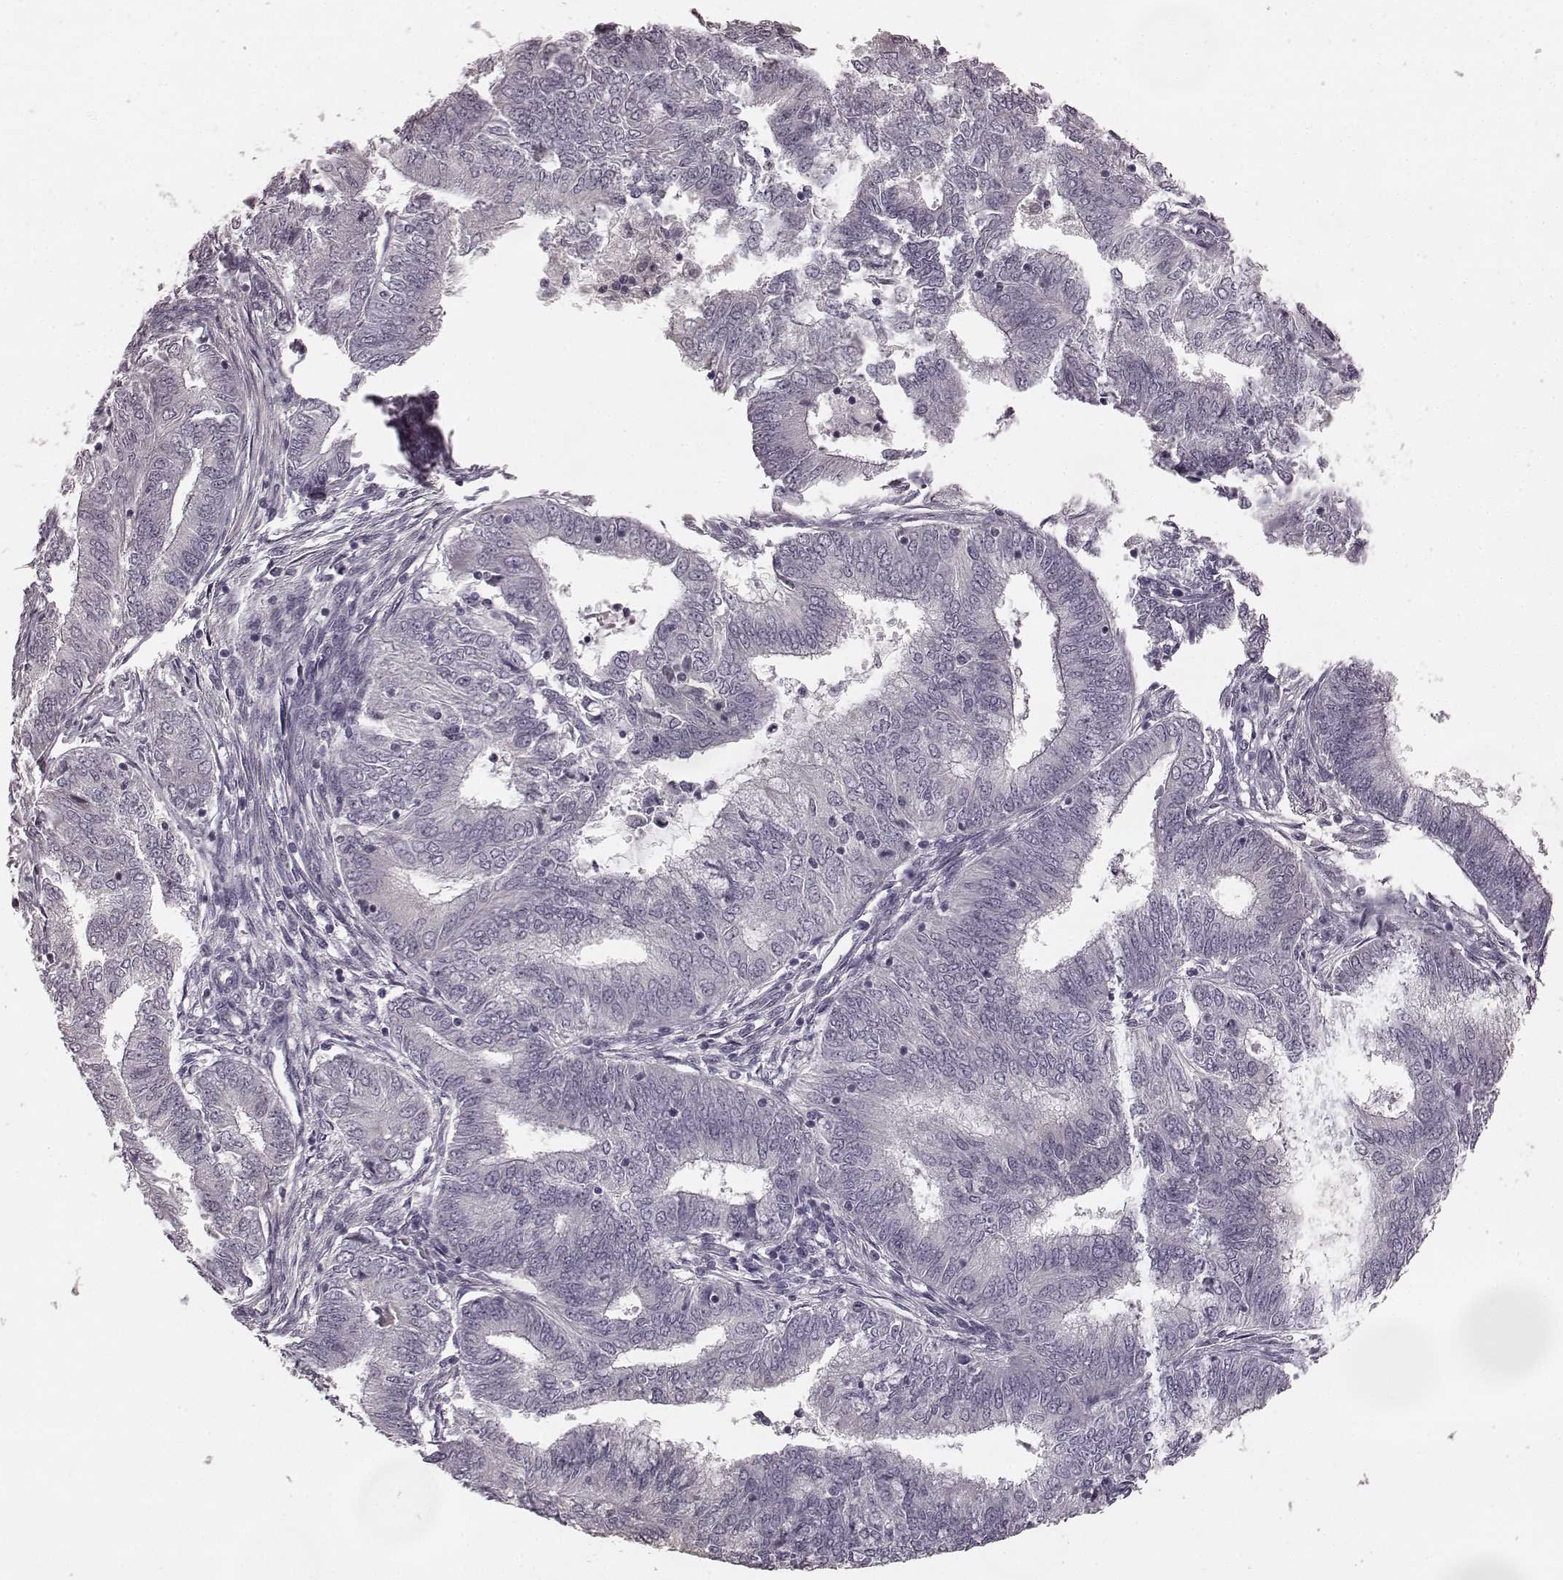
{"staining": {"intensity": "negative", "quantity": "none", "location": "none"}, "tissue": "endometrial cancer", "cell_type": "Tumor cells", "image_type": "cancer", "snomed": [{"axis": "morphology", "description": "Adenocarcinoma, NOS"}, {"axis": "topography", "description": "Endometrium"}], "caption": "Immunohistochemical staining of endometrial cancer demonstrates no significant expression in tumor cells.", "gene": "RIT2", "patient": {"sex": "female", "age": 62}}